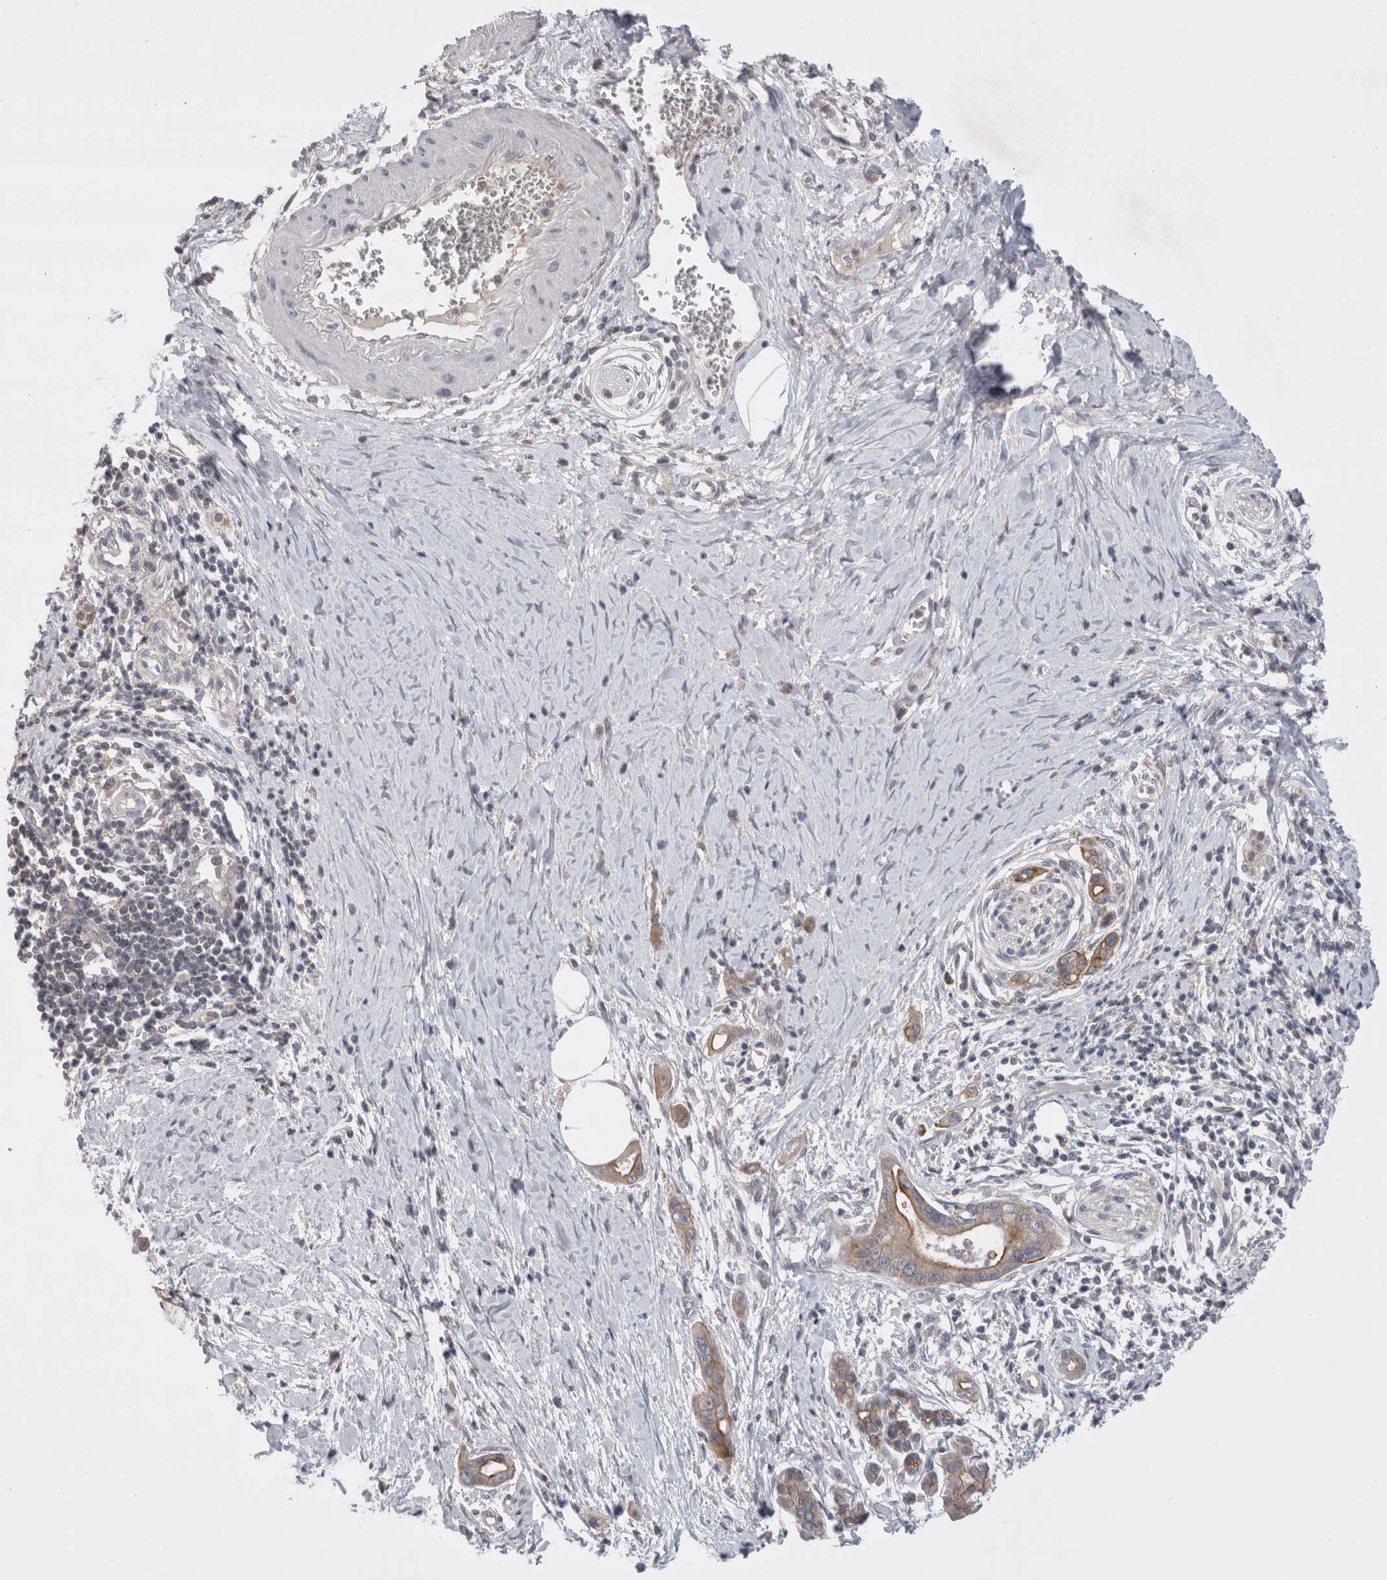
{"staining": {"intensity": "moderate", "quantity": ">75%", "location": "cytoplasmic/membranous"}, "tissue": "pancreatic cancer", "cell_type": "Tumor cells", "image_type": "cancer", "snomed": [{"axis": "morphology", "description": "Adenocarcinoma, NOS"}, {"axis": "topography", "description": "Pancreas"}], "caption": "High-magnification brightfield microscopy of adenocarcinoma (pancreatic) stained with DAB (3,3'-diaminobenzidine) (brown) and counterstained with hematoxylin (blue). tumor cells exhibit moderate cytoplasmic/membranous positivity is seen in about>75% of cells.", "gene": "OTOR", "patient": {"sex": "male", "age": 59}}